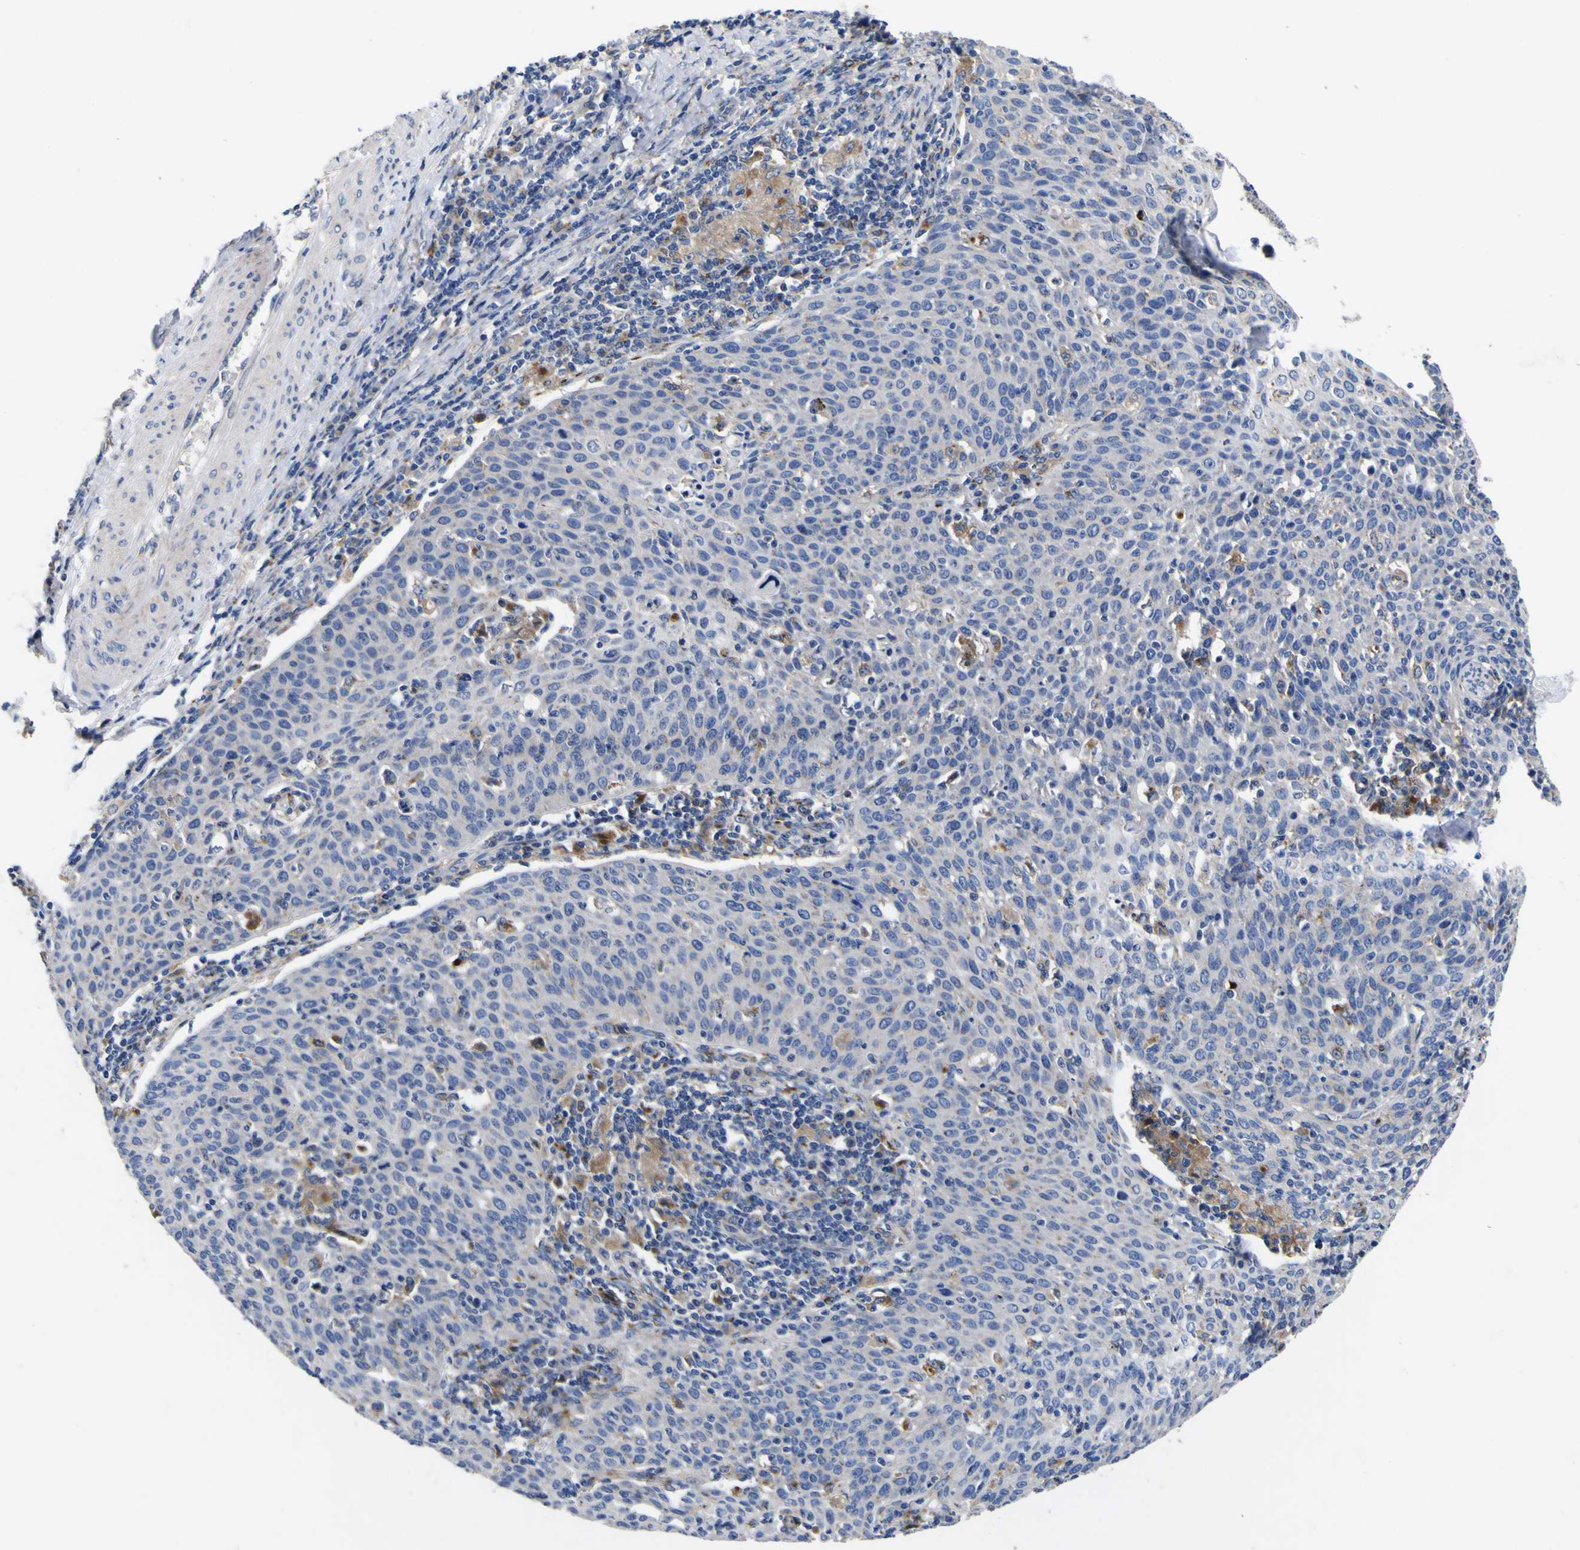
{"staining": {"intensity": "moderate", "quantity": "<25%", "location": "cytoplasmic/membranous"}, "tissue": "cervical cancer", "cell_type": "Tumor cells", "image_type": "cancer", "snomed": [{"axis": "morphology", "description": "Squamous cell carcinoma, NOS"}, {"axis": "topography", "description": "Cervix"}], "caption": "This histopathology image demonstrates cervical cancer (squamous cell carcinoma) stained with immunohistochemistry (IHC) to label a protein in brown. The cytoplasmic/membranous of tumor cells show moderate positivity for the protein. Nuclei are counter-stained blue.", "gene": "COA1", "patient": {"sex": "female", "age": 38}}